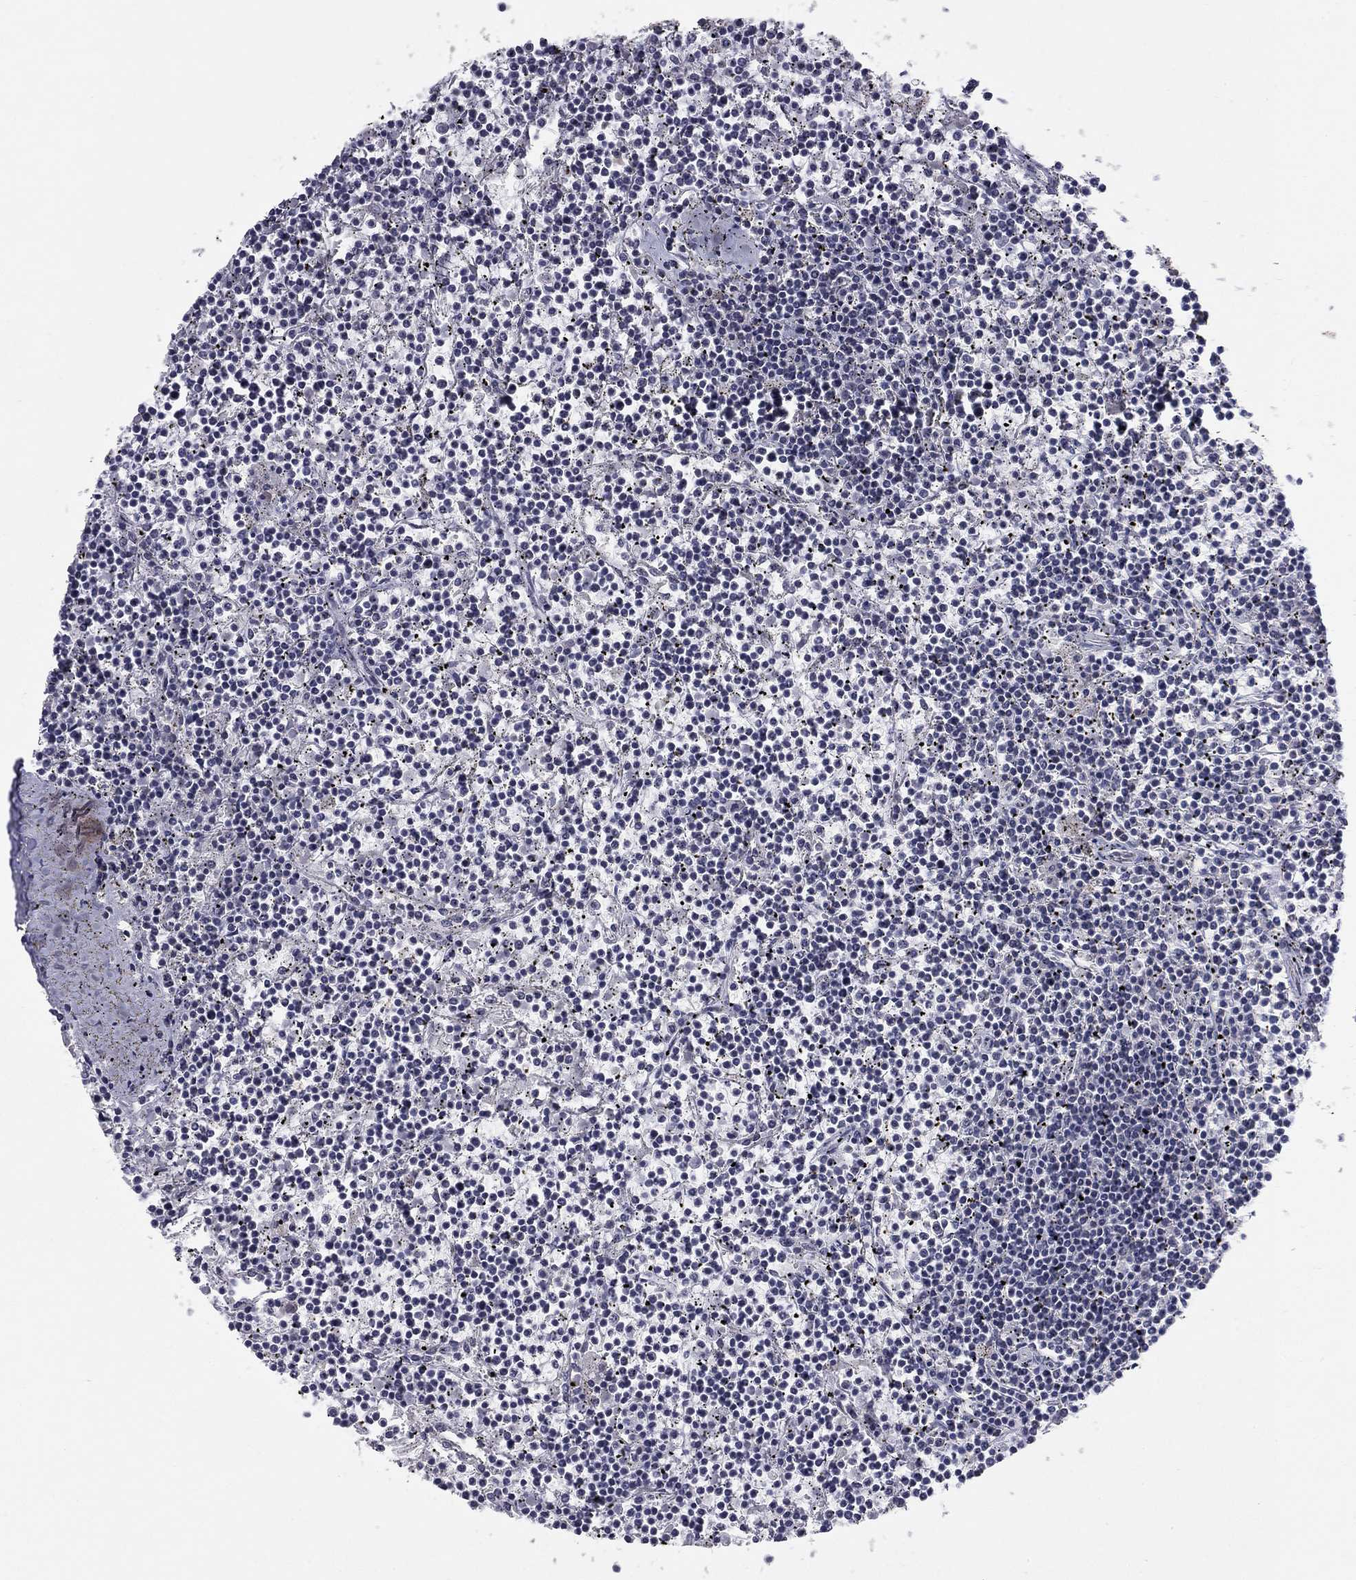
{"staining": {"intensity": "negative", "quantity": "none", "location": "none"}, "tissue": "lymphoma", "cell_type": "Tumor cells", "image_type": "cancer", "snomed": [{"axis": "morphology", "description": "Malignant lymphoma, non-Hodgkin's type, Low grade"}, {"axis": "topography", "description": "Spleen"}], "caption": "Tumor cells are negative for protein expression in human lymphoma.", "gene": "PRRT2", "patient": {"sex": "female", "age": 19}}